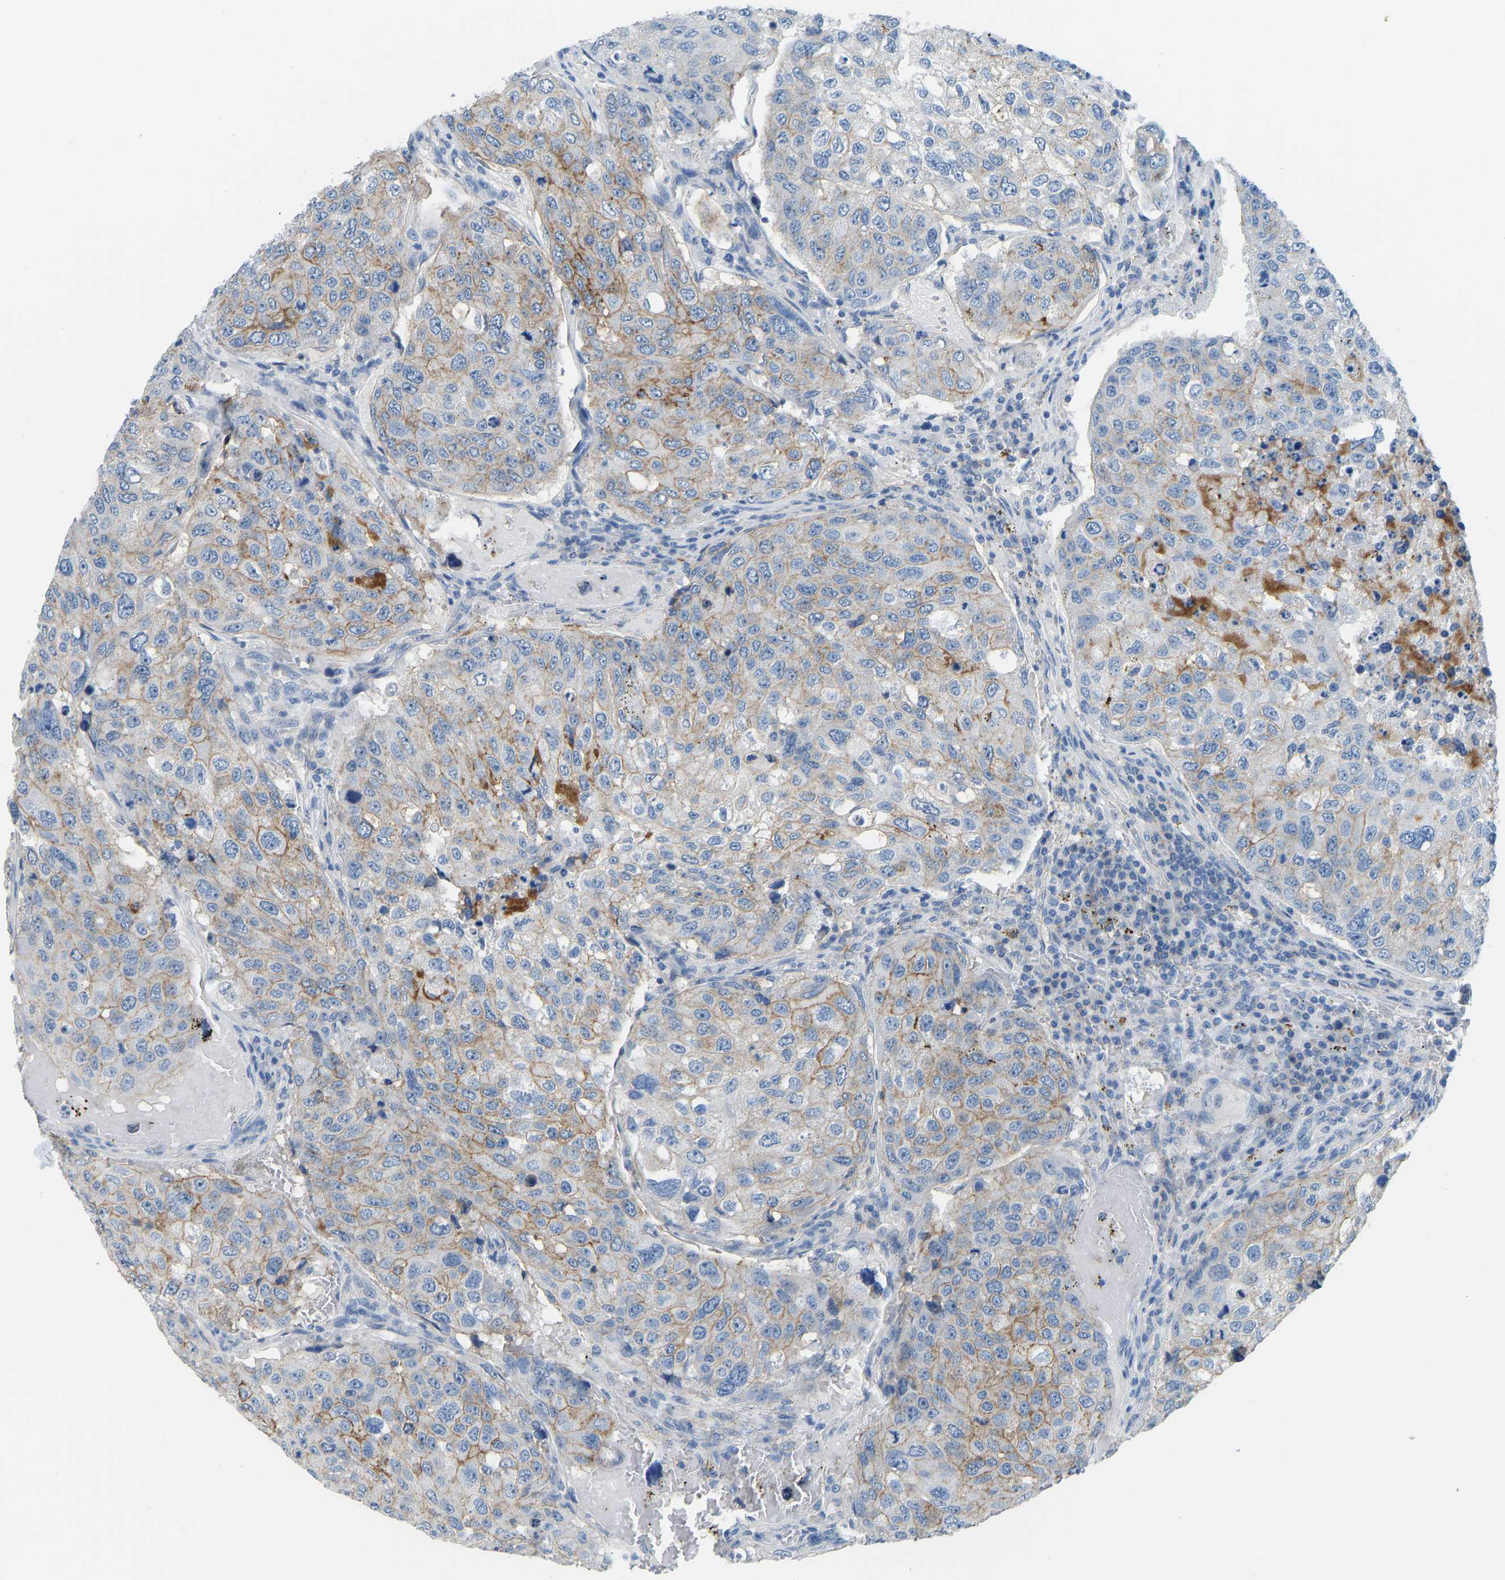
{"staining": {"intensity": "moderate", "quantity": "25%-75%", "location": "cytoplasmic/membranous"}, "tissue": "urothelial cancer", "cell_type": "Tumor cells", "image_type": "cancer", "snomed": [{"axis": "morphology", "description": "Urothelial carcinoma, High grade"}, {"axis": "topography", "description": "Lymph node"}, {"axis": "topography", "description": "Urinary bladder"}], "caption": "Moderate cytoplasmic/membranous positivity is seen in approximately 25%-75% of tumor cells in urothelial carcinoma (high-grade).", "gene": "ATP1A1", "patient": {"sex": "male", "age": 51}}